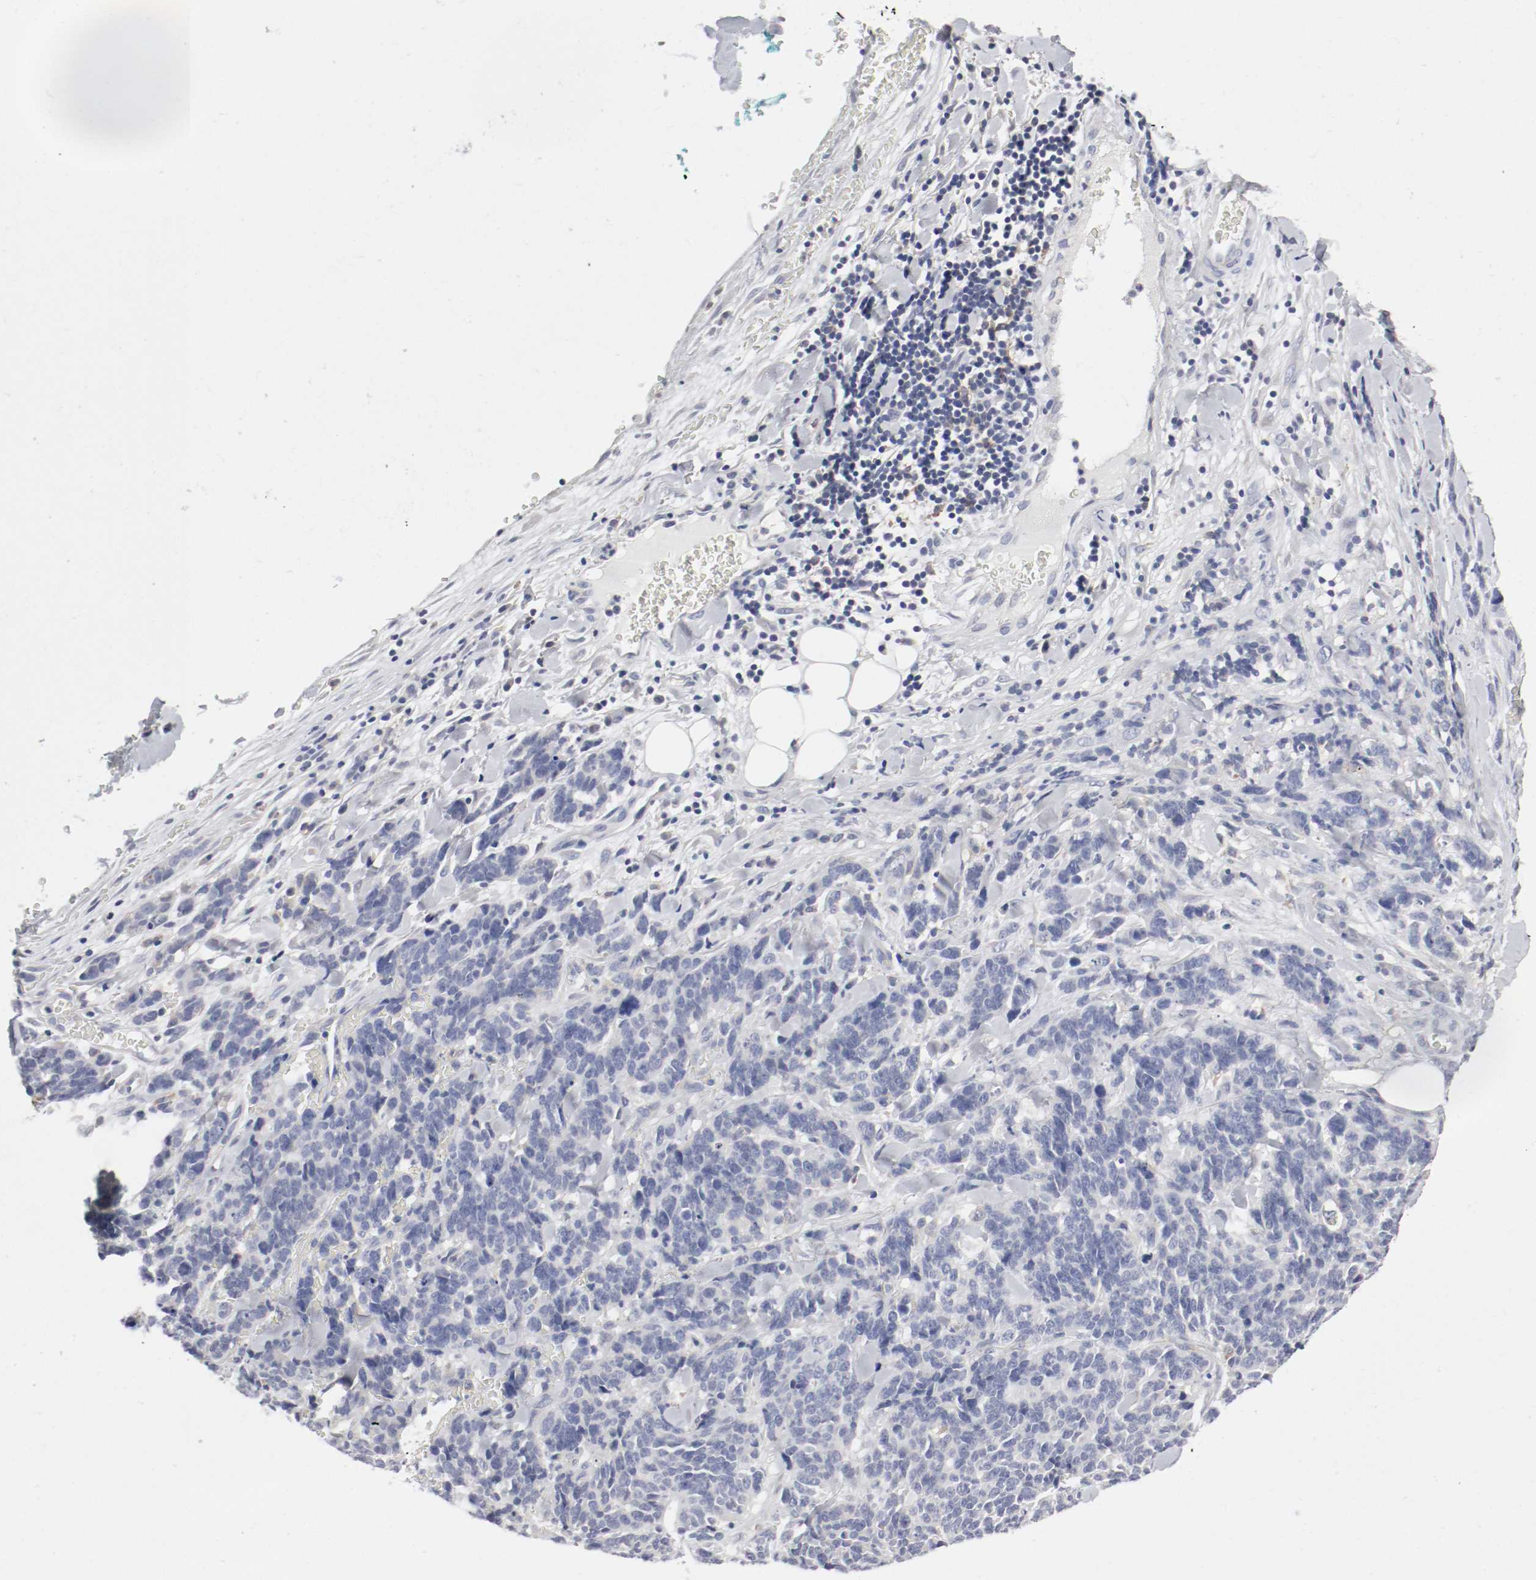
{"staining": {"intensity": "negative", "quantity": "none", "location": "none"}, "tissue": "lung cancer", "cell_type": "Tumor cells", "image_type": "cancer", "snomed": [{"axis": "morphology", "description": "Neoplasm, malignant, NOS"}, {"axis": "topography", "description": "Lung"}], "caption": "Immunohistochemistry (IHC) photomicrograph of human lung cancer stained for a protein (brown), which reveals no expression in tumor cells. (Brightfield microscopy of DAB (3,3'-diaminobenzidine) IHC at high magnification).", "gene": "FGFBP1", "patient": {"sex": "female", "age": 58}}